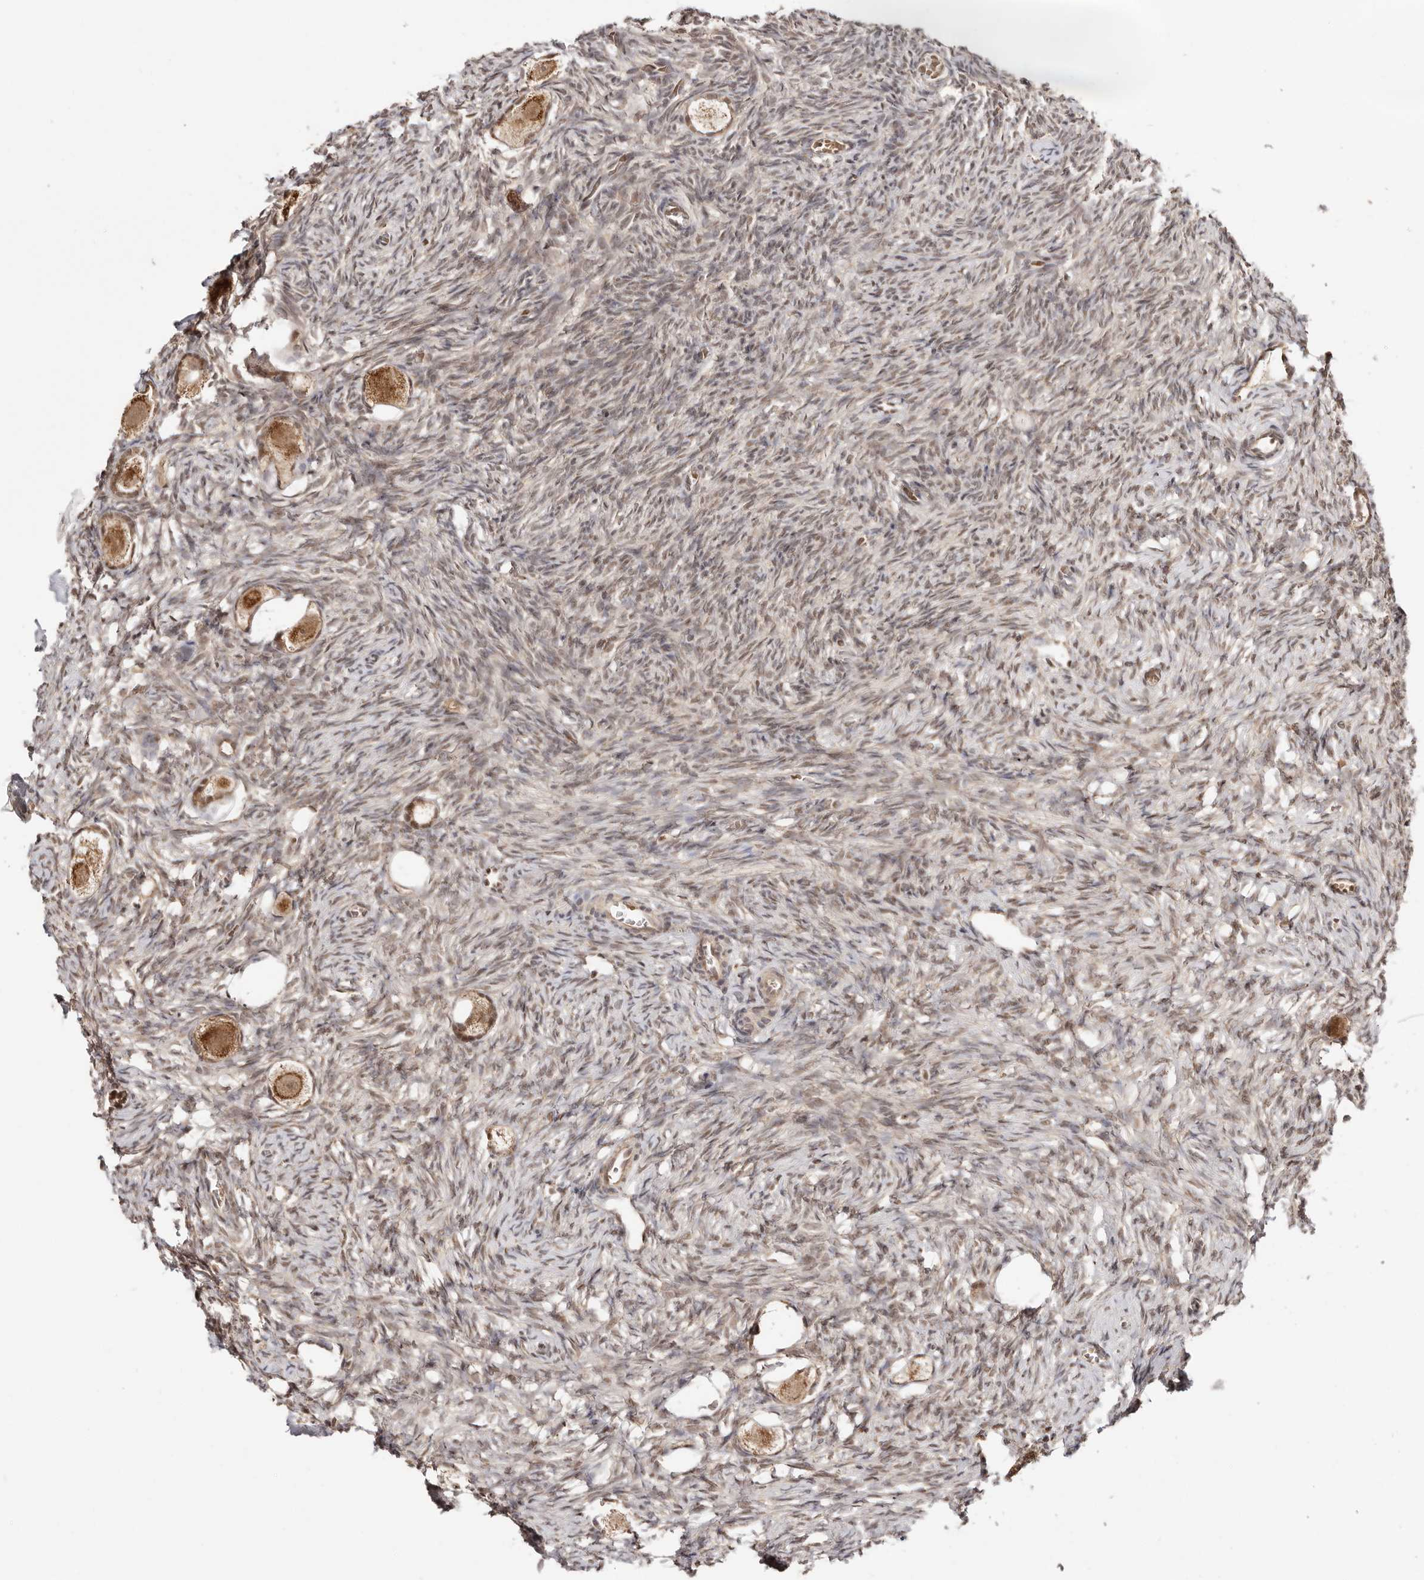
{"staining": {"intensity": "moderate", "quantity": ">75%", "location": "cytoplasmic/membranous,nuclear"}, "tissue": "ovary", "cell_type": "Follicle cells", "image_type": "normal", "snomed": [{"axis": "morphology", "description": "Normal tissue, NOS"}, {"axis": "topography", "description": "Ovary"}], "caption": "Follicle cells show moderate cytoplasmic/membranous,nuclear positivity in approximately >75% of cells in normal ovary.", "gene": "MED8", "patient": {"sex": "female", "age": 27}}